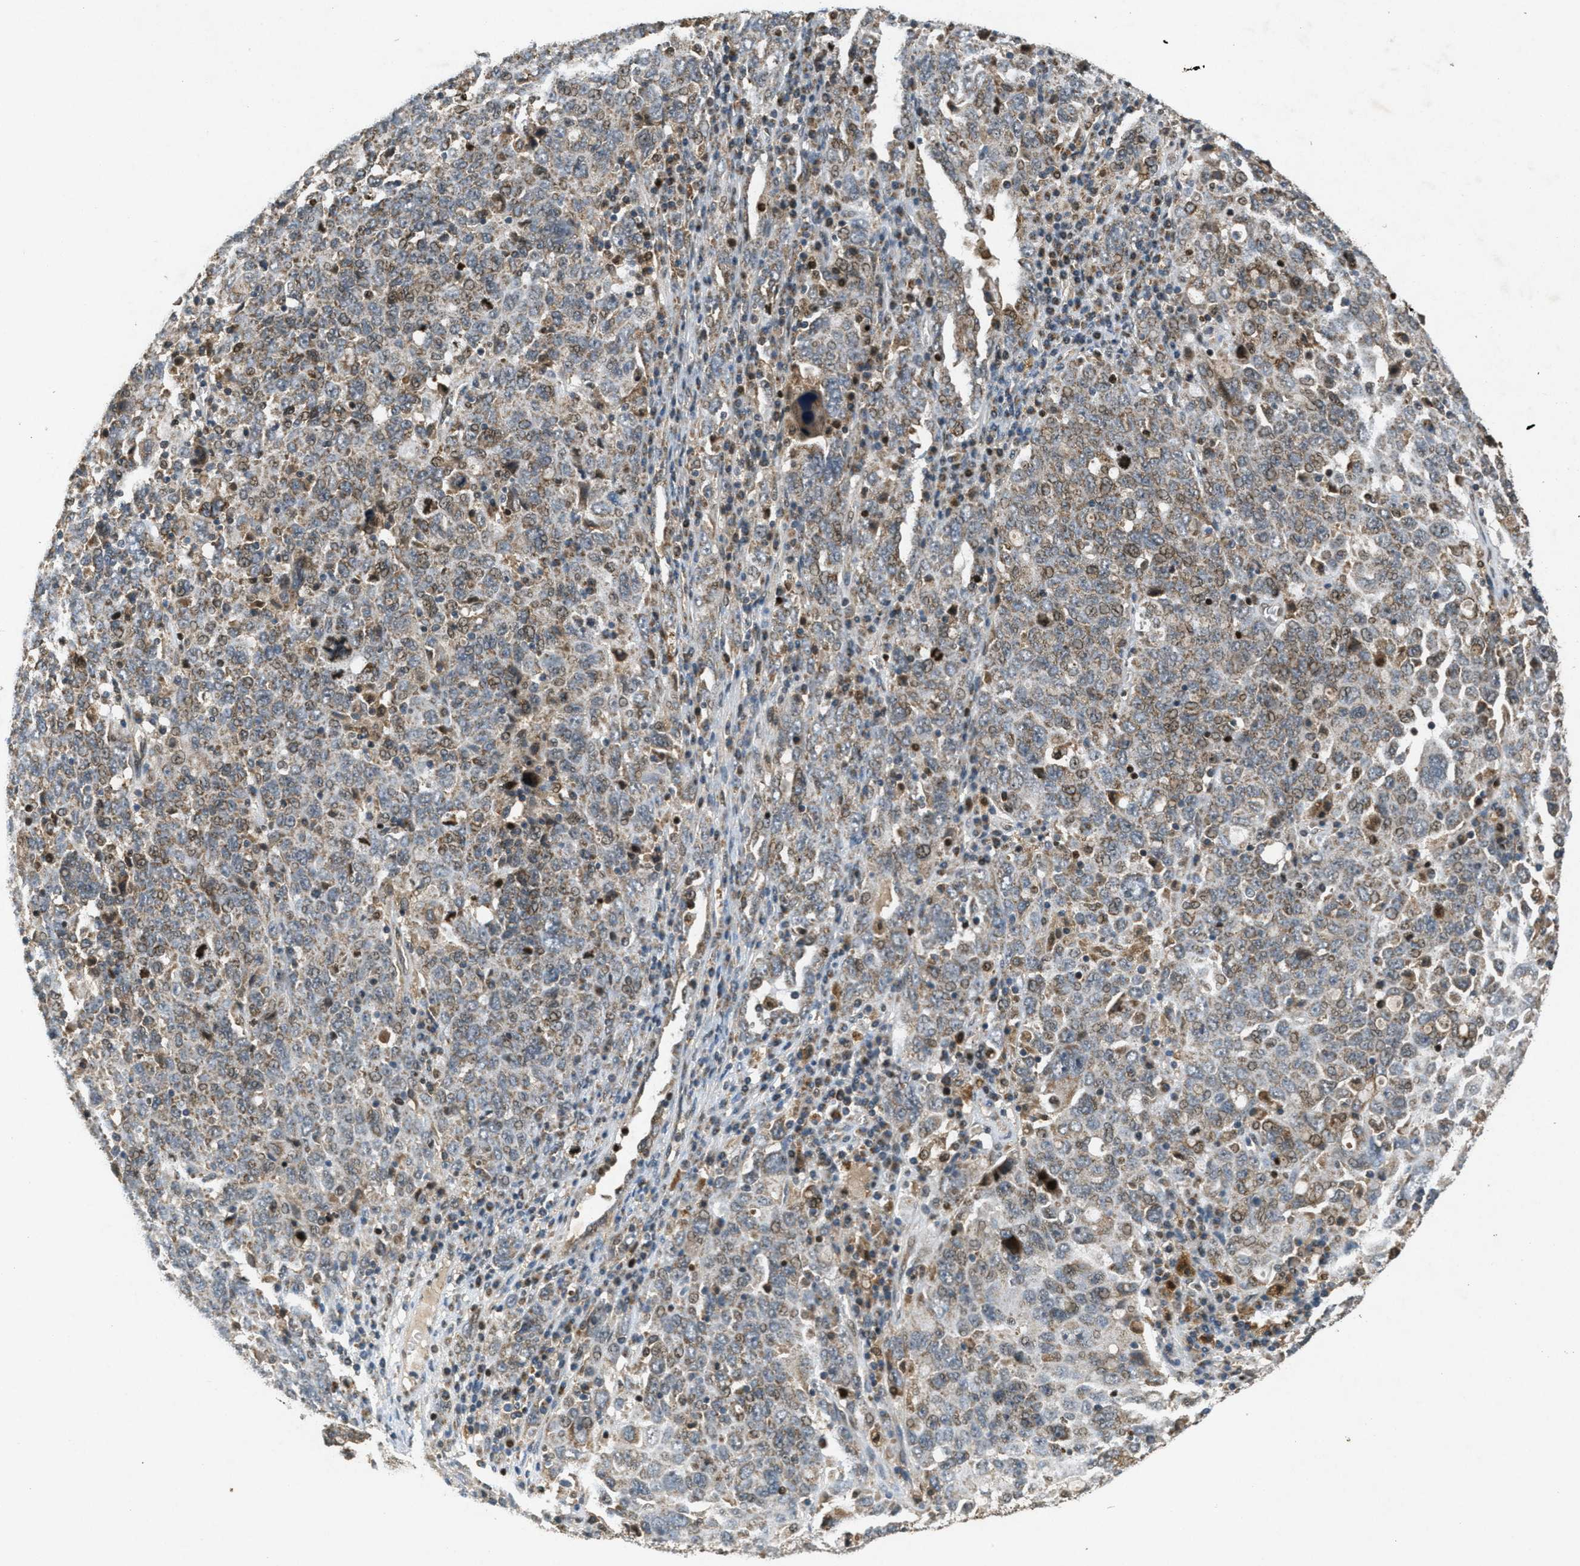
{"staining": {"intensity": "moderate", "quantity": "25%-75%", "location": "cytoplasmic/membranous"}, "tissue": "ovarian cancer", "cell_type": "Tumor cells", "image_type": "cancer", "snomed": [{"axis": "morphology", "description": "Carcinoma, endometroid"}, {"axis": "topography", "description": "Ovary"}], "caption": "Moderate cytoplasmic/membranous positivity for a protein is present in approximately 25%-75% of tumor cells of ovarian cancer using IHC.", "gene": "PPP1R15A", "patient": {"sex": "female", "age": 62}}